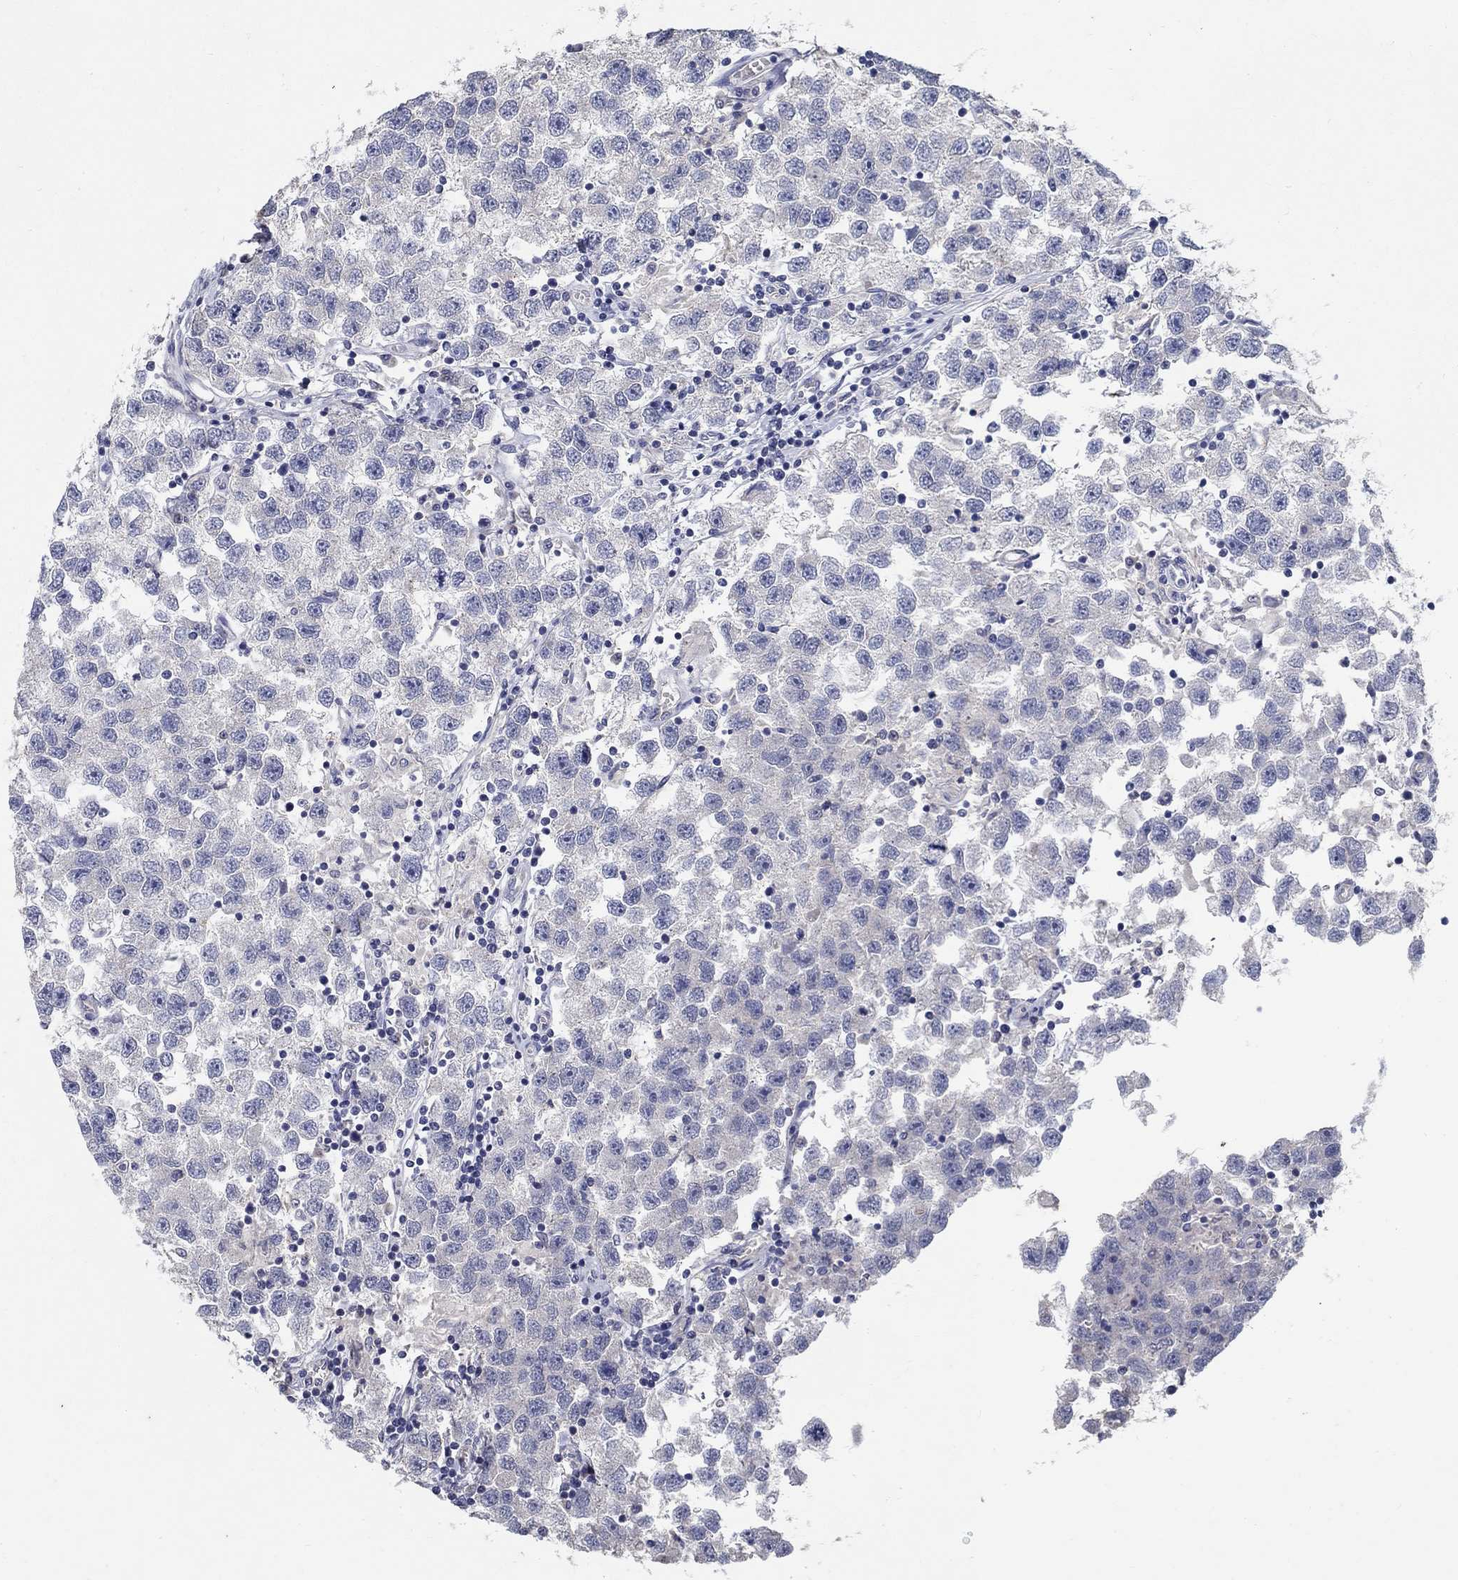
{"staining": {"intensity": "negative", "quantity": "none", "location": "none"}, "tissue": "testis cancer", "cell_type": "Tumor cells", "image_type": "cancer", "snomed": [{"axis": "morphology", "description": "Seminoma, NOS"}, {"axis": "topography", "description": "Testis"}], "caption": "Immunohistochemistry of human testis cancer (seminoma) reveals no staining in tumor cells. (DAB IHC visualized using brightfield microscopy, high magnification).", "gene": "PROZ", "patient": {"sex": "male", "age": 26}}